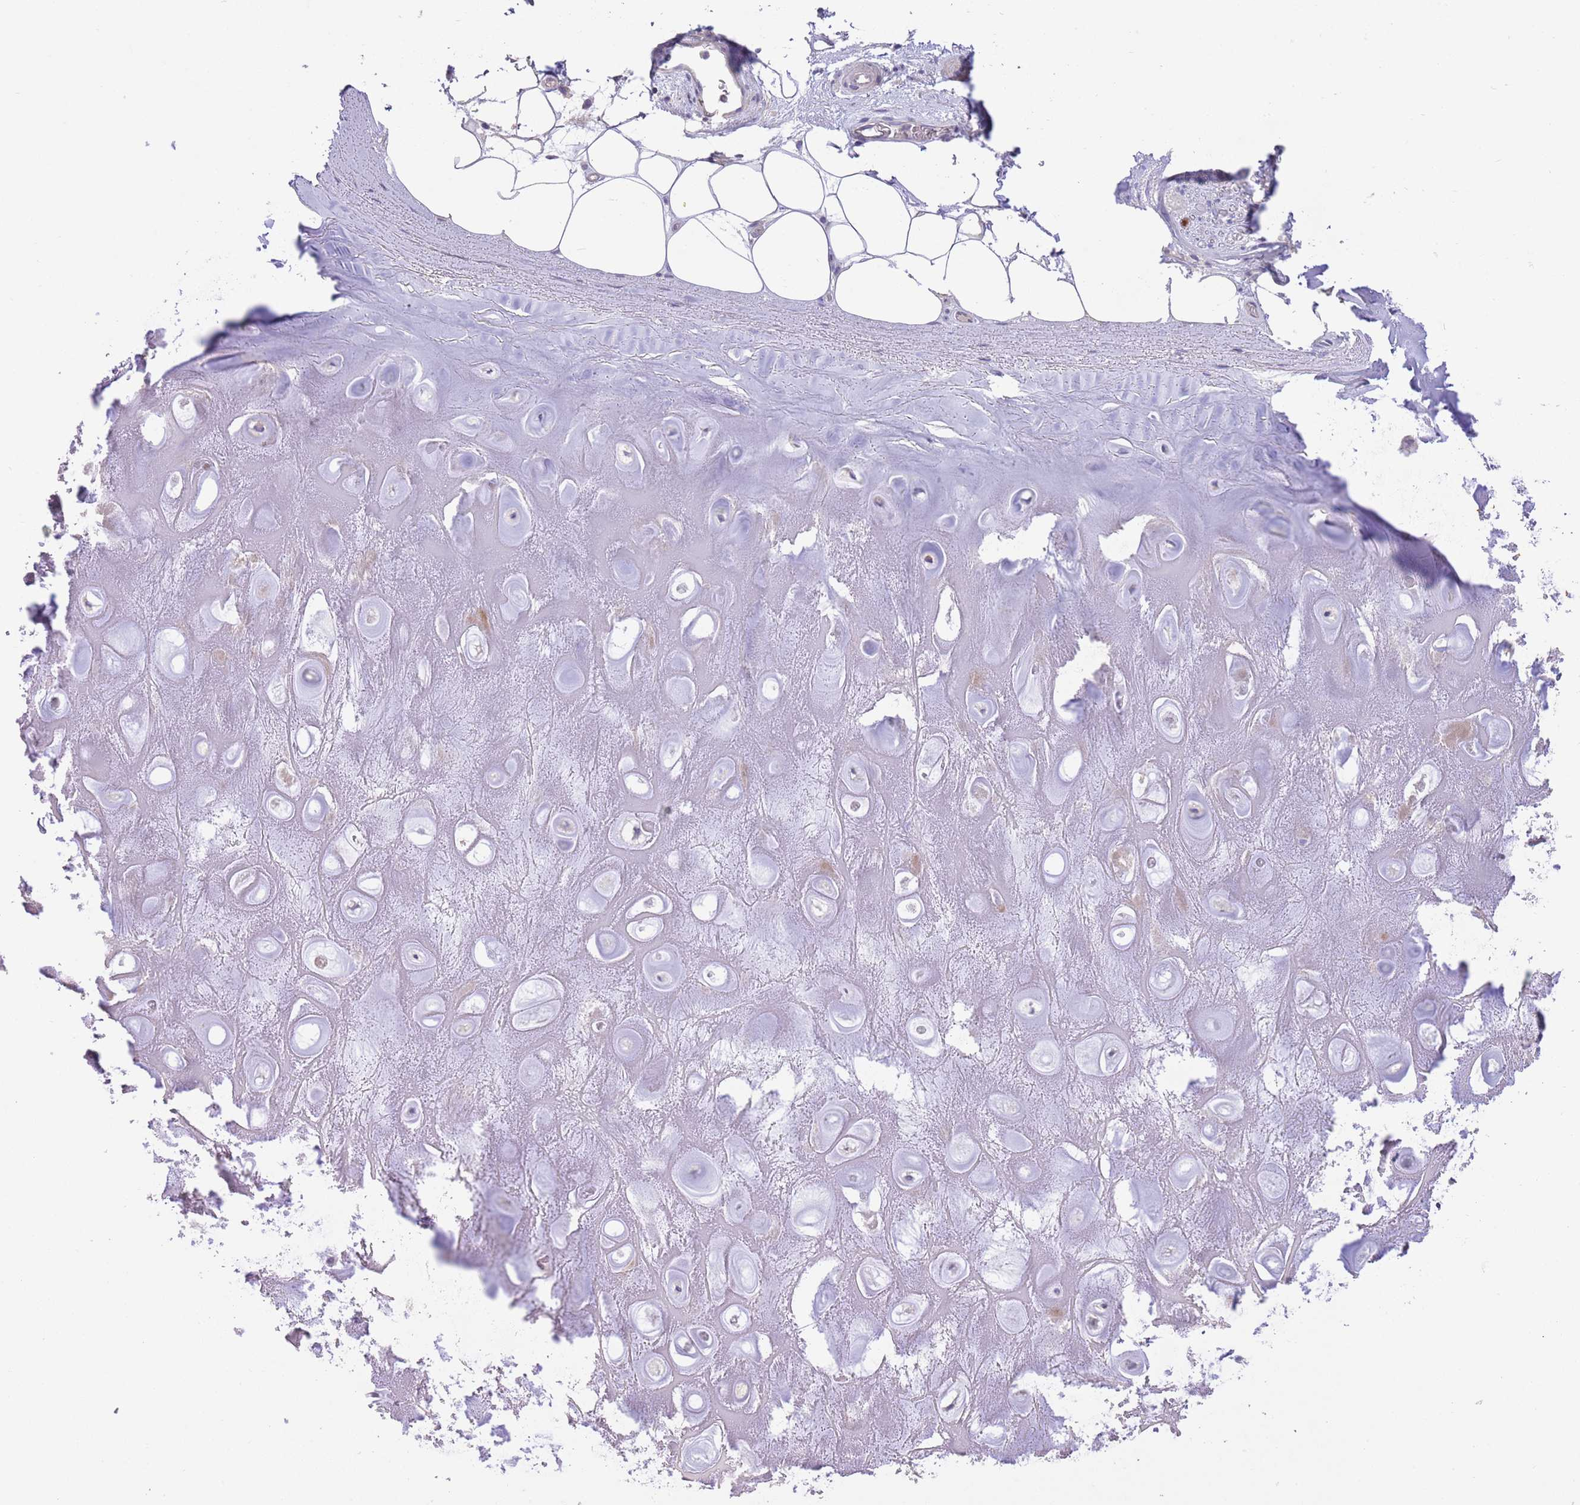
{"staining": {"intensity": "negative", "quantity": "none", "location": "none"}, "tissue": "adipose tissue", "cell_type": "Adipocytes", "image_type": "normal", "snomed": [{"axis": "morphology", "description": "Normal tissue, NOS"}, {"axis": "topography", "description": "Cartilage tissue"}], "caption": "A photomicrograph of adipose tissue stained for a protein displays no brown staining in adipocytes. (Brightfield microscopy of DAB immunohistochemistry (IHC) at high magnification).", "gene": "SFTPA1", "patient": {"sex": "male", "age": 81}}